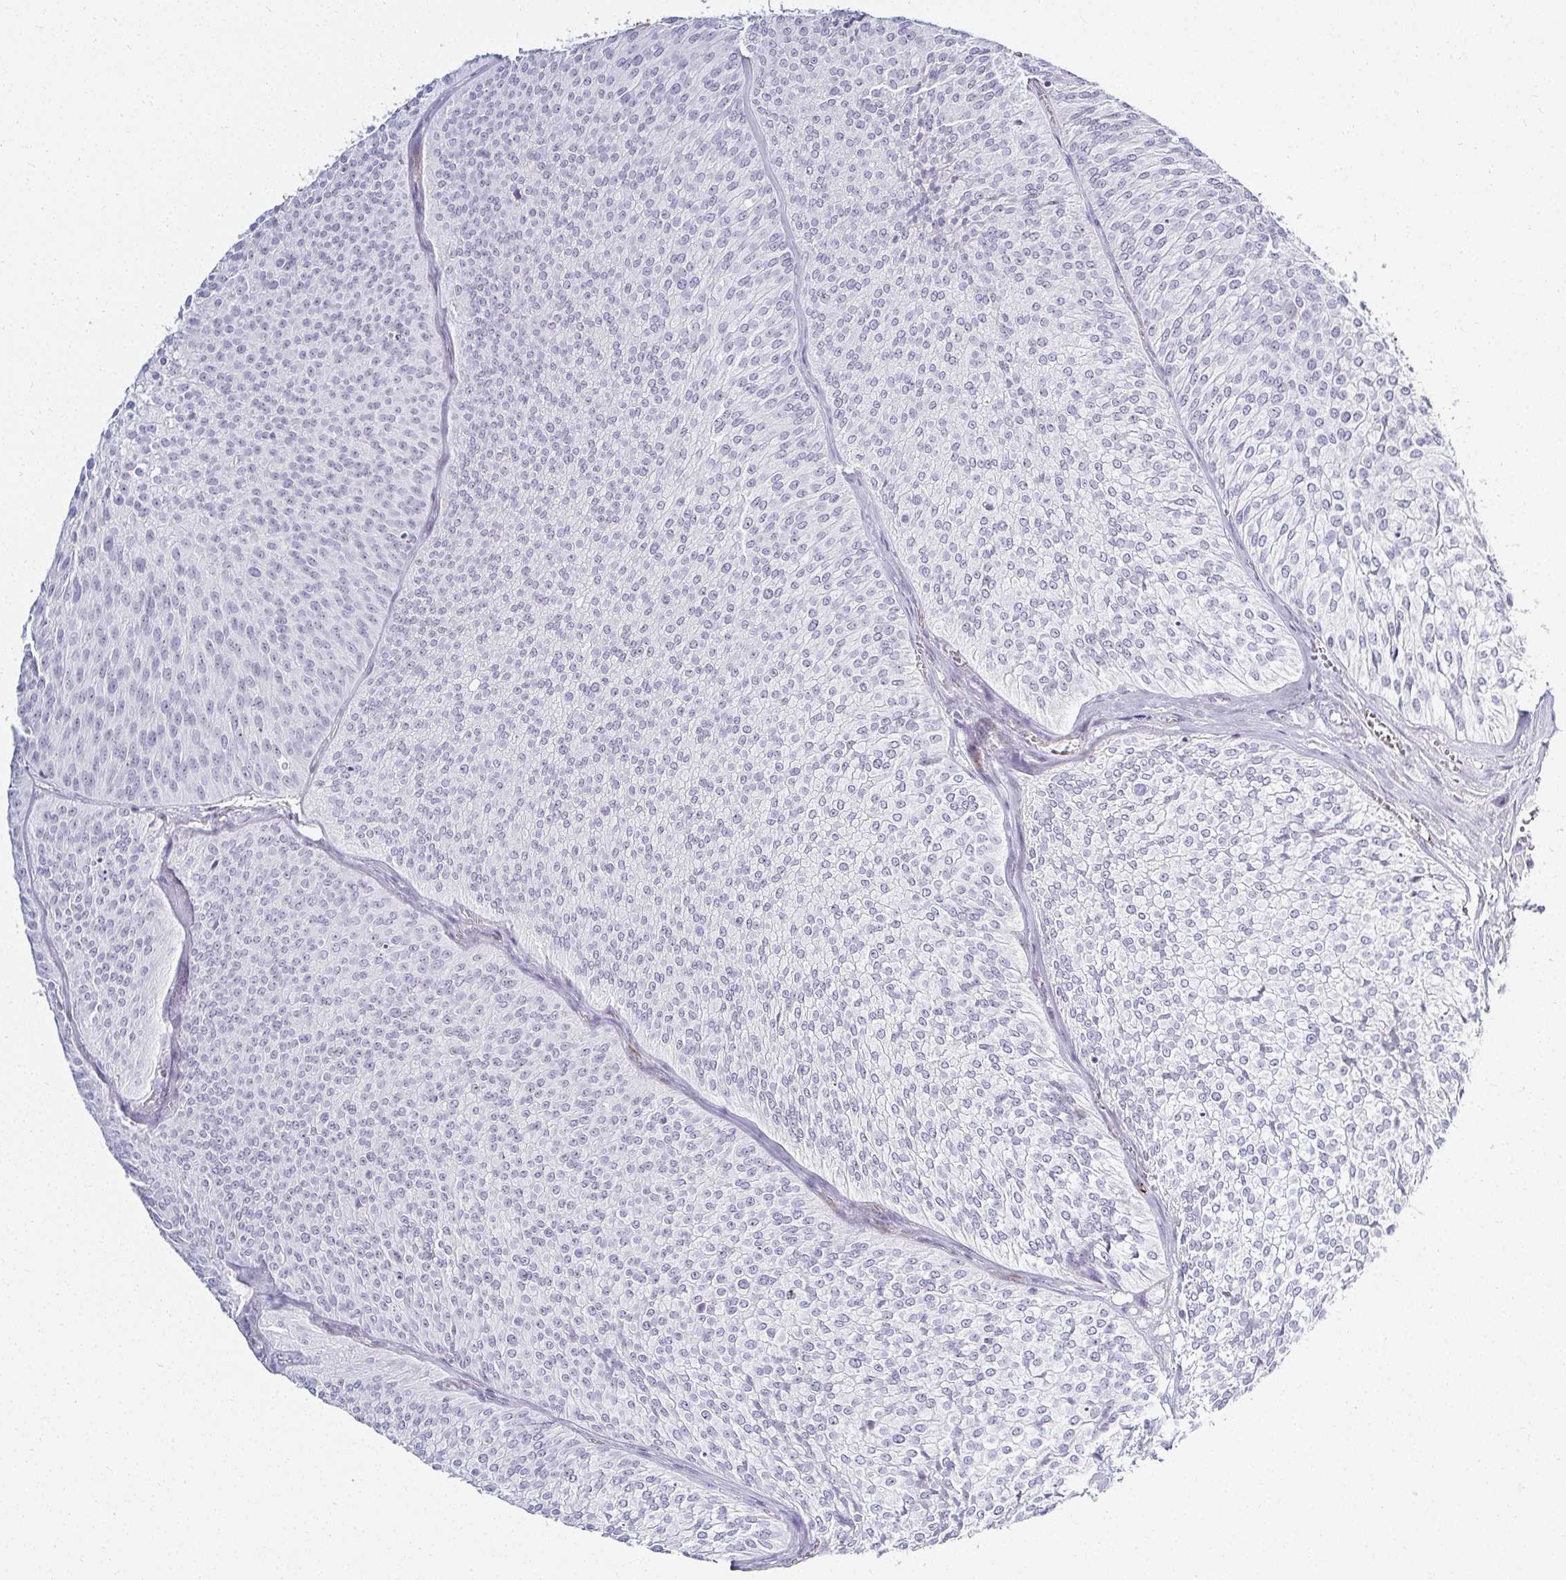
{"staining": {"intensity": "negative", "quantity": "none", "location": "none"}, "tissue": "urothelial cancer", "cell_type": "Tumor cells", "image_type": "cancer", "snomed": [{"axis": "morphology", "description": "Urothelial carcinoma, Low grade"}, {"axis": "topography", "description": "Urinary bladder"}], "caption": "DAB (3,3'-diaminobenzidine) immunohistochemical staining of human low-grade urothelial carcinoma demonstrates no significant staining in tumor cells.", "gene": "ACAN", "patient": {"sex": "male", "age": 91}}